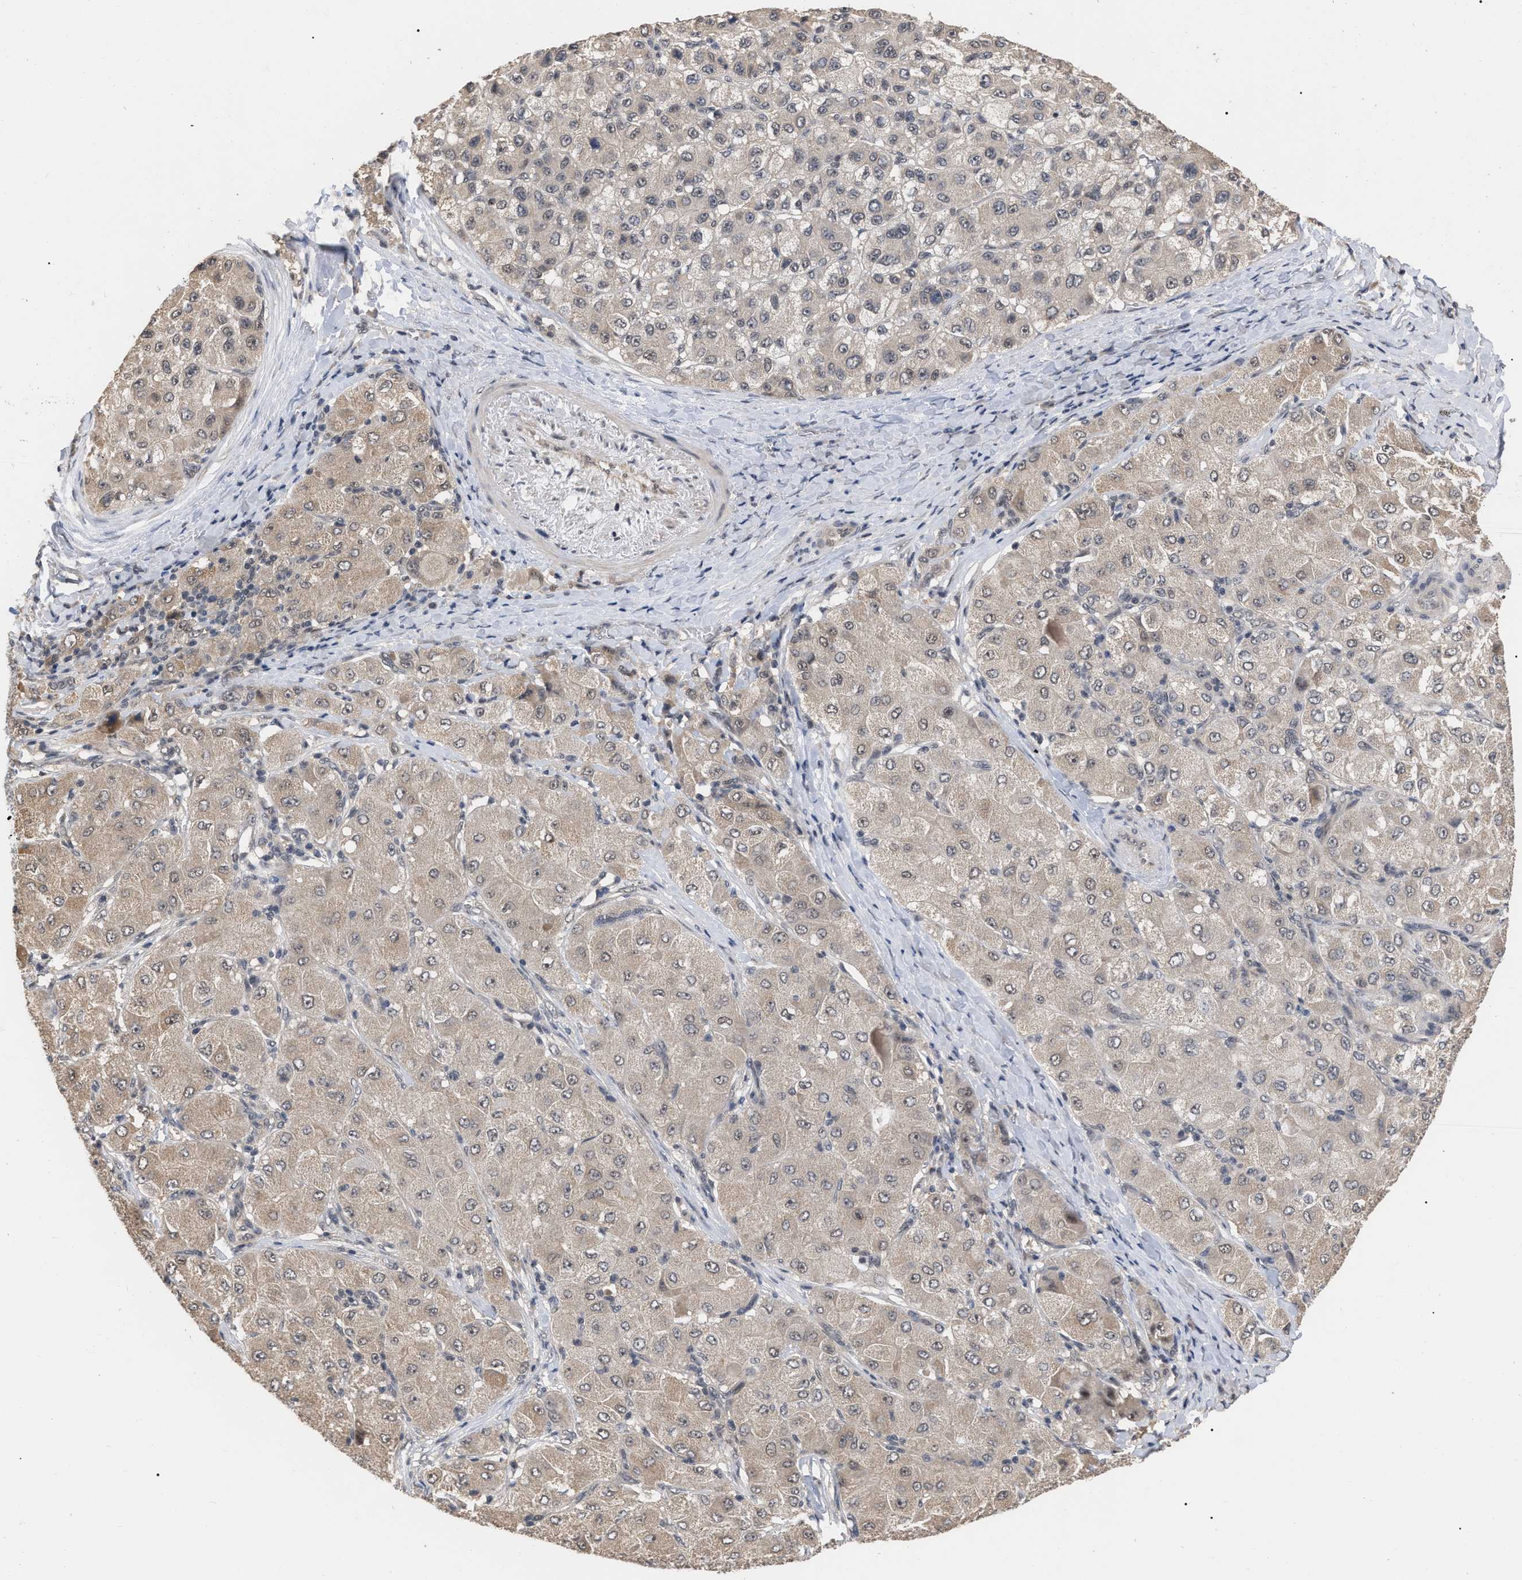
{"staining": {"intensity": "weak", "quantity": ">75%", "location": "cytoplasmic/membranous"}, "tissue": "liver cancer", "cell_type": "Tumor cells", "image_type": "cancer", "snomed": [{"axis": "morphology", "description": "Carcinoma, Hepatocellular, NOS"}, {"axis": "topography", "description": "Liver"}], "caption": "This histopathology image exhibits liver hepatocellular carcinoma stained with immunohistochemistry to label a protein in brown. The cytoplasmic/membranous of tumor cells show weak positivity for the protein. Nuclei are counter-stained blue.", "gene": "JAZF1", "patient": {"sex": "male", "age": 80}}